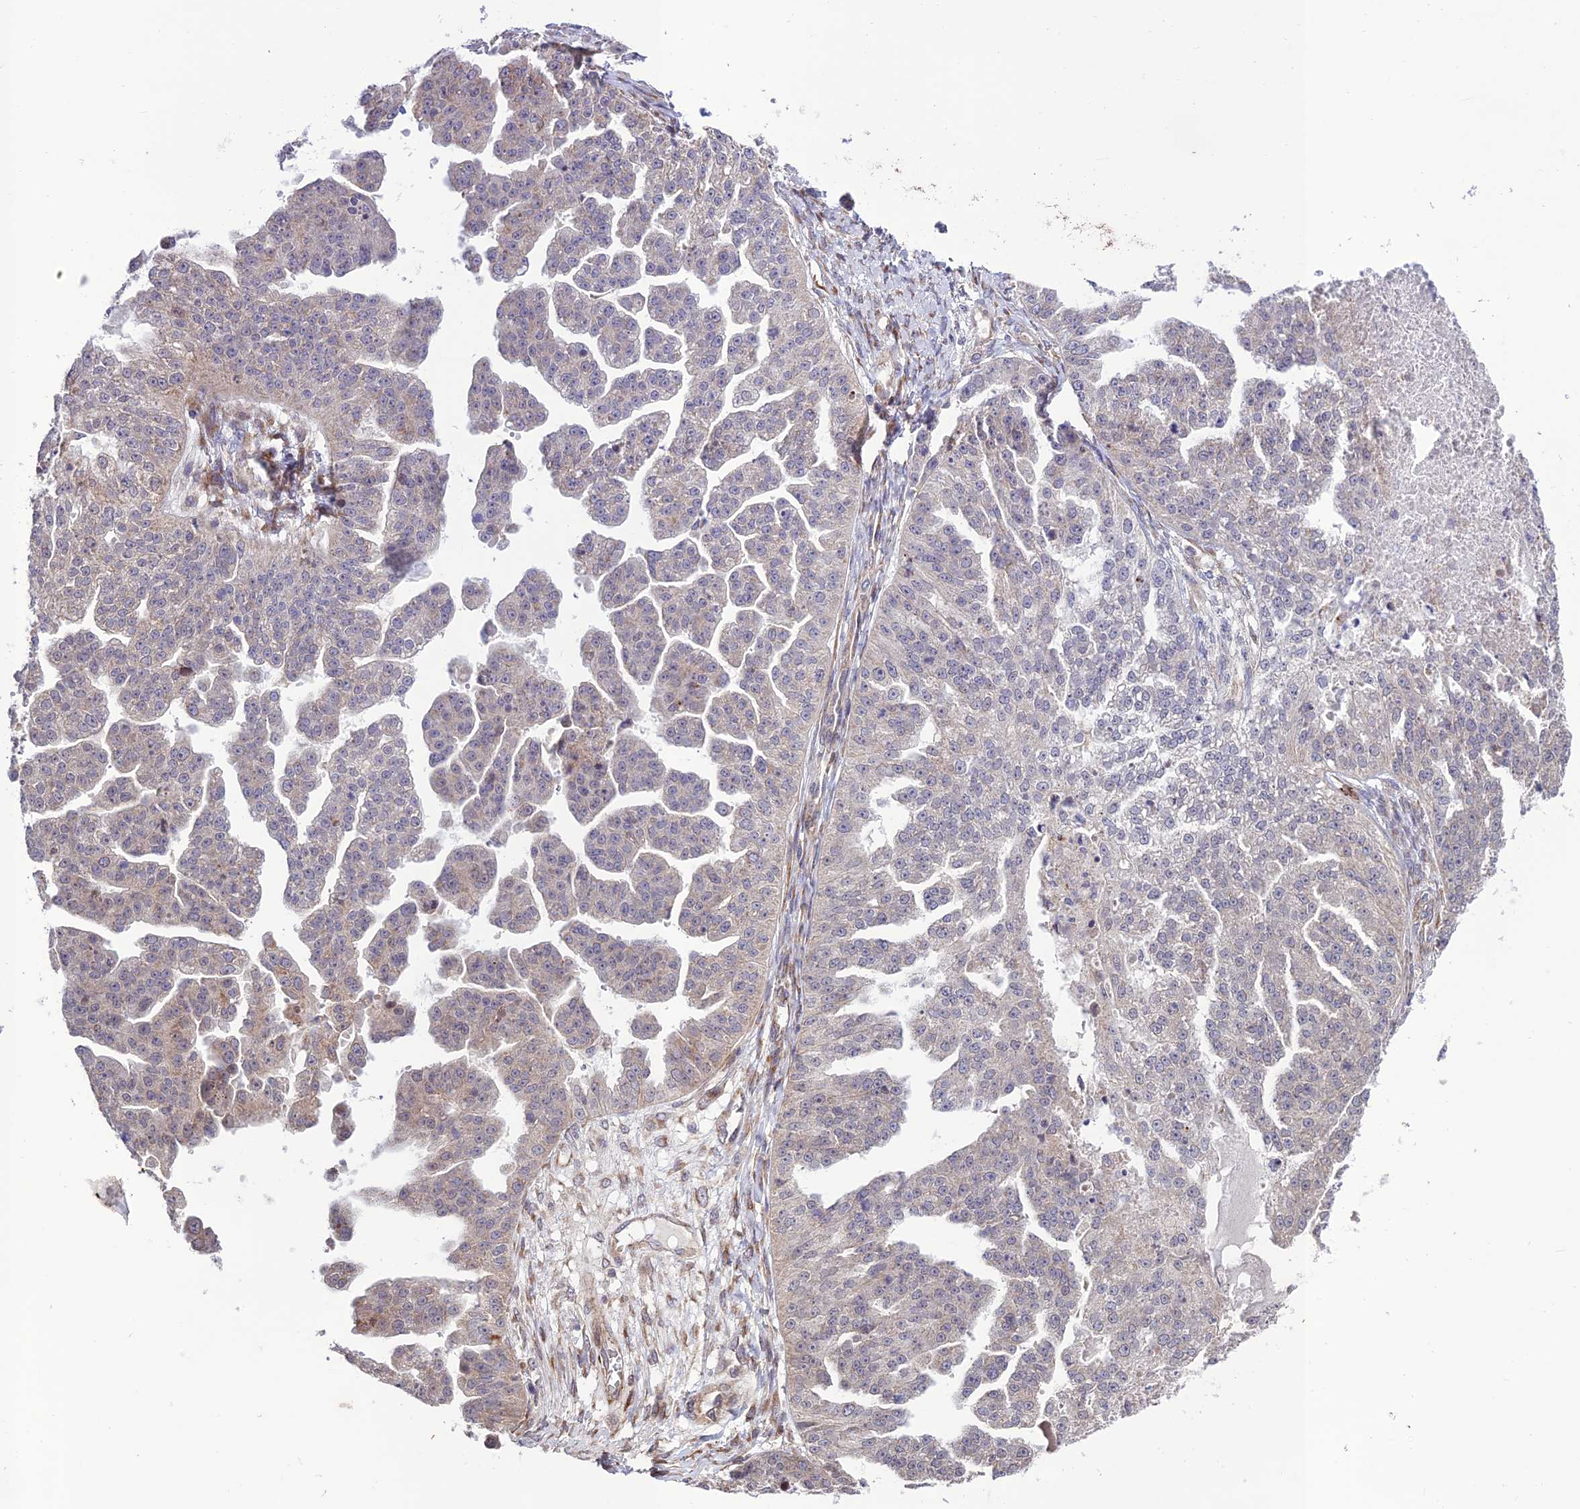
{"staining": {"intensity": "negative", "quantity": "none", "location": "none"}, "tissue": "ovarian cancer", "cell_type": "Tumor cells", "image_type": "cancer", "snomed": [{"axis": "morphology", "description": "Cystadenocarcinoma, serous, NOS"}, {"axis": "topography", "description": "Ovary"}], "caption": "High power microscopy image of an immunohistochemistry (IHC) histopathology image of ovarian cancer, revealing no significant expression in tumor cells. The staining is performed using DAB brown chromogen with nuclei counter-stained in using hematoxylin.", "gene": "TNIP3", "patient": {"sex": "female", "age": 58}}